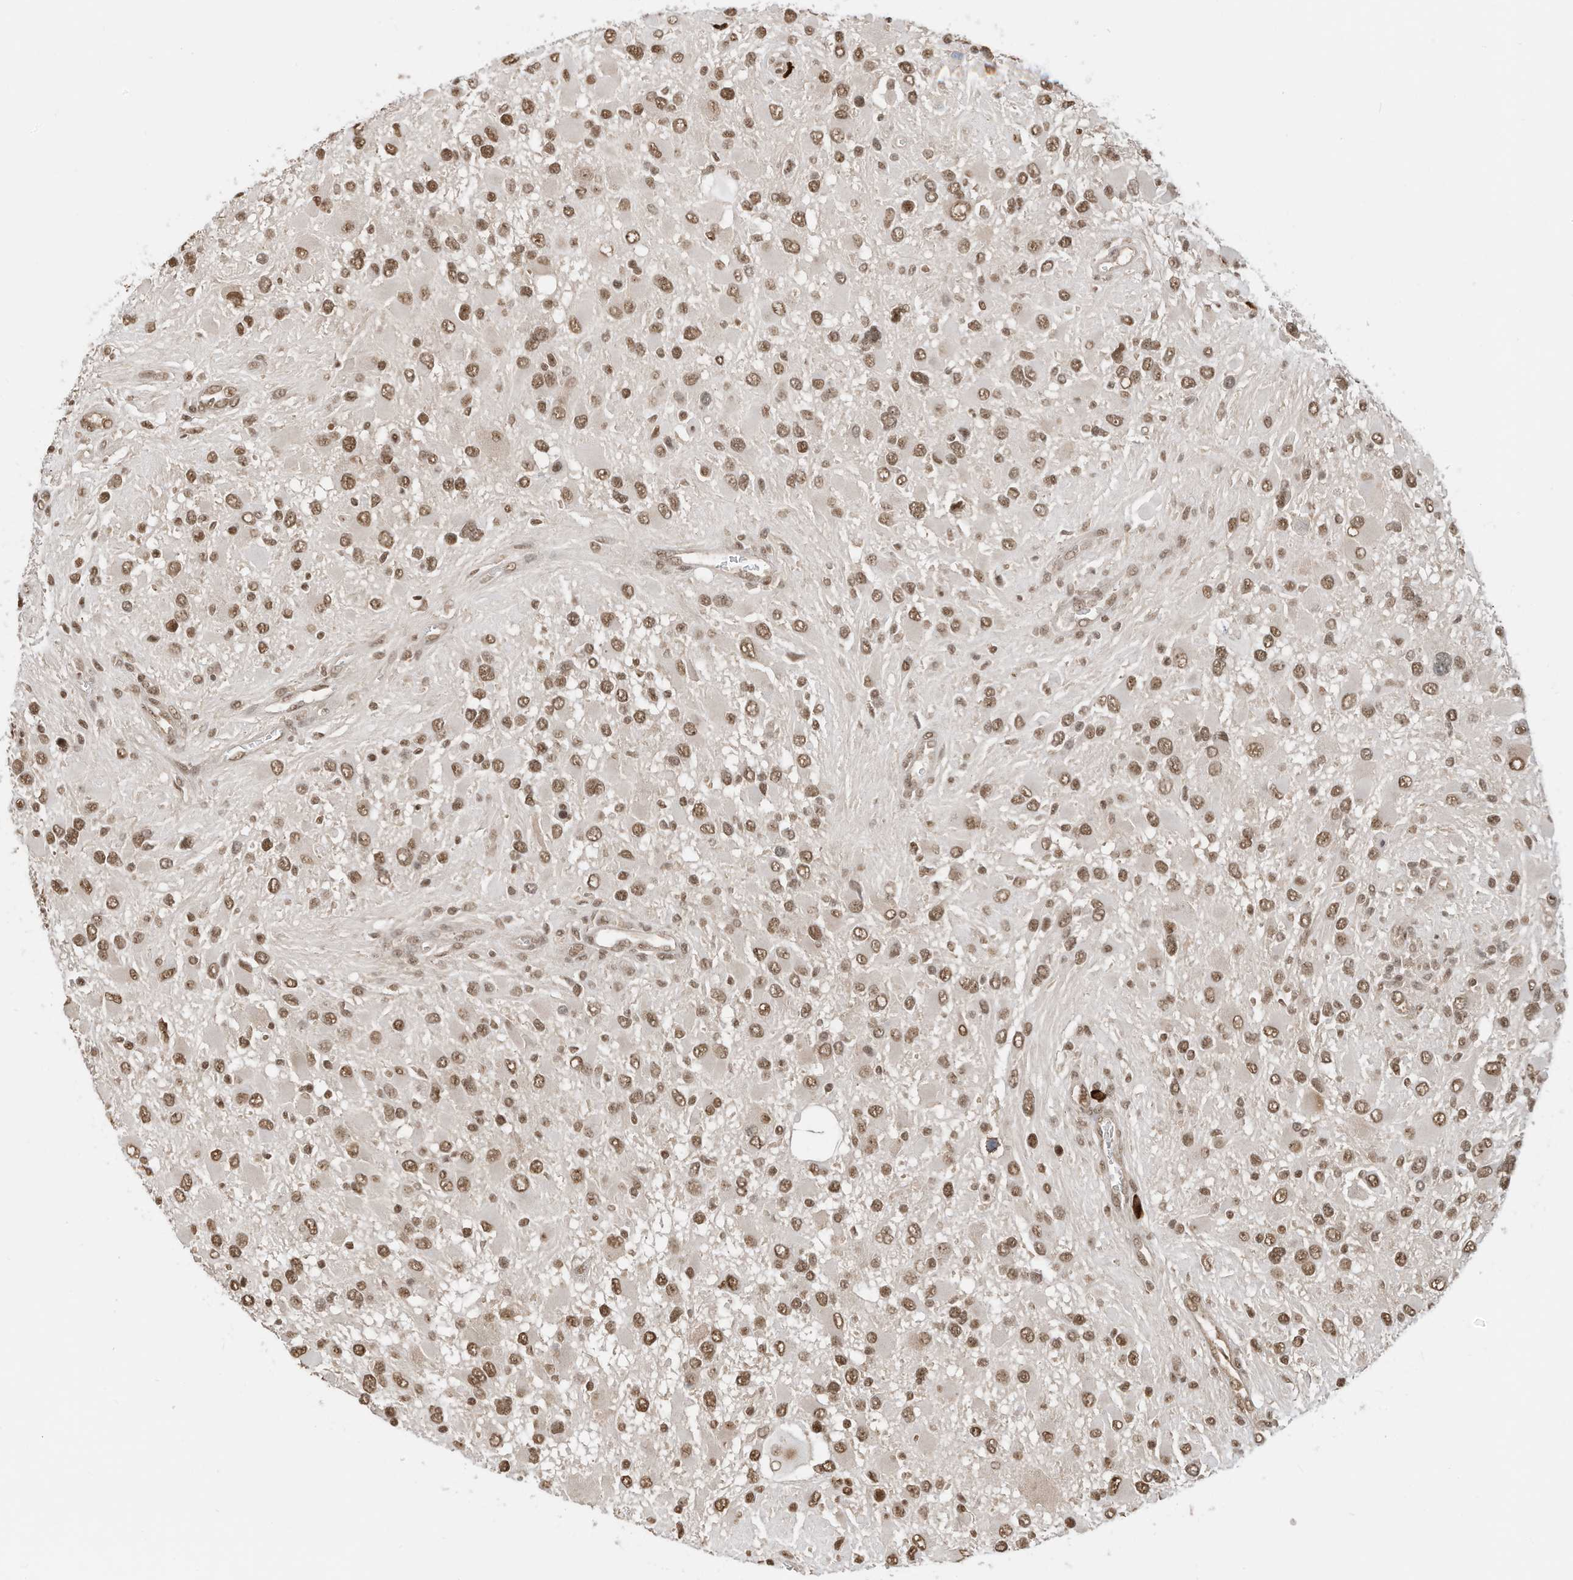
{"staining": {"intensity": "moderate", "quantity": ">75%", "location": "nuclear"}, "tissue": "glioma", "cell_type": "Tumor cells", "image_type": "cancer", "snomed": [{"axis": "morphology", "description": "Glioma, malignant, High grade"}, {"axis": "topography", "description": "Brain"}], "caption": "DAB immunohistochemical staining of glioma exhibits moderate nuclear protein staining in about >75% of tumor cells. (Brightfield microscopy of DAB IHC at high magnification).", "gene": "ZNF195", "patient": {"sex": "male", "age": 53}}